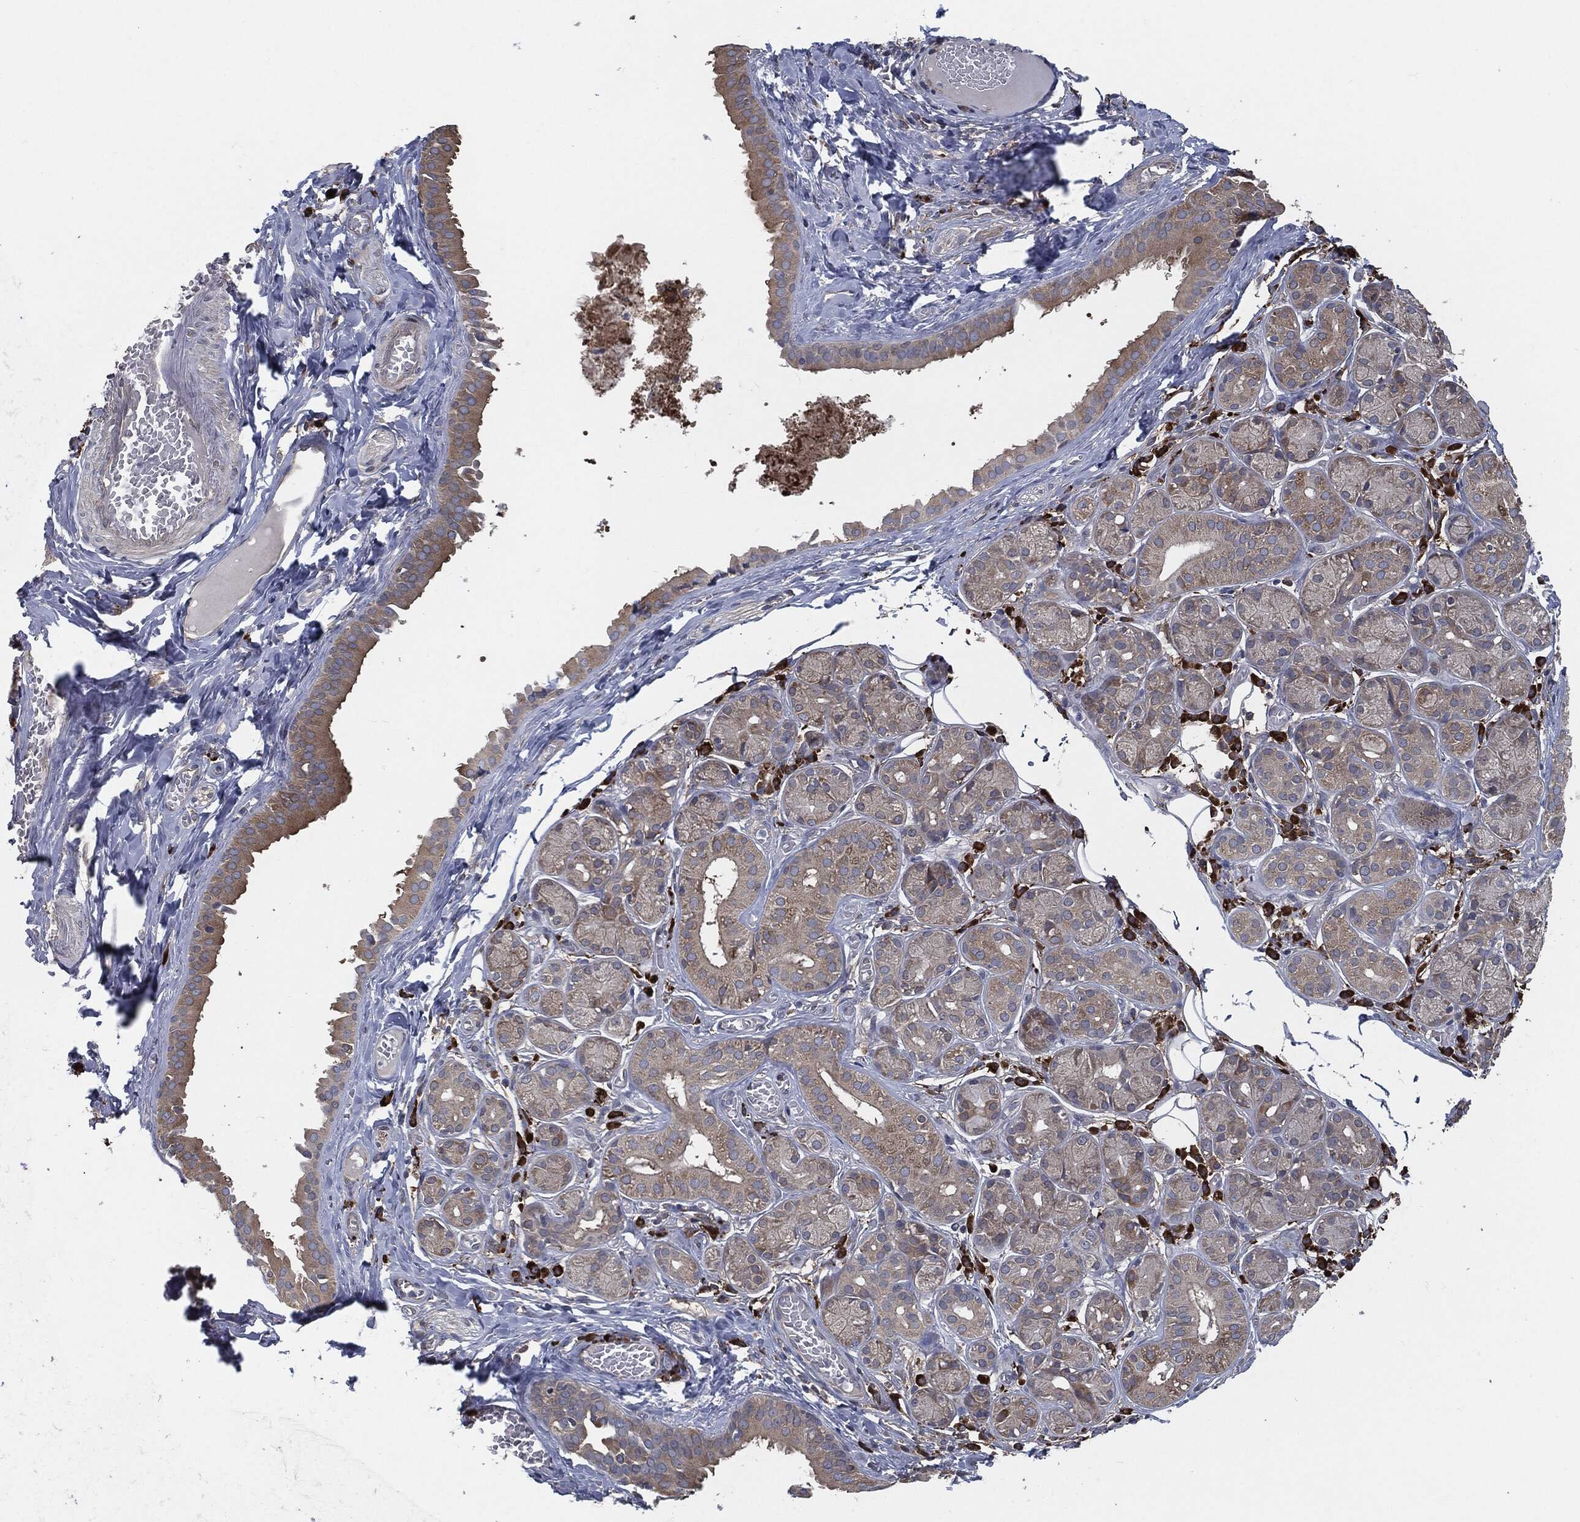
{"staining": {"intensity": "weak", "quantity": "25%-75%", "location": "cytoplasmic/membranous"}, "tissue": "salivary gland", "cell_type": "Glandular cells", "image_type": "normal", "snomed": [{"axis": "morphology", "description": "Normal tissue, NOS"}, {"axis": "topography", "description": "Salivary gland"}], "caption": "Immunohistochemistry (DAB) staining of benign salivary gland displays weak cytoplasmic/membranous protein positivity in about 25%-75% of glandular cells.", "gene": "PRDX4", "patient": {"sex": "male", "age": 71}}